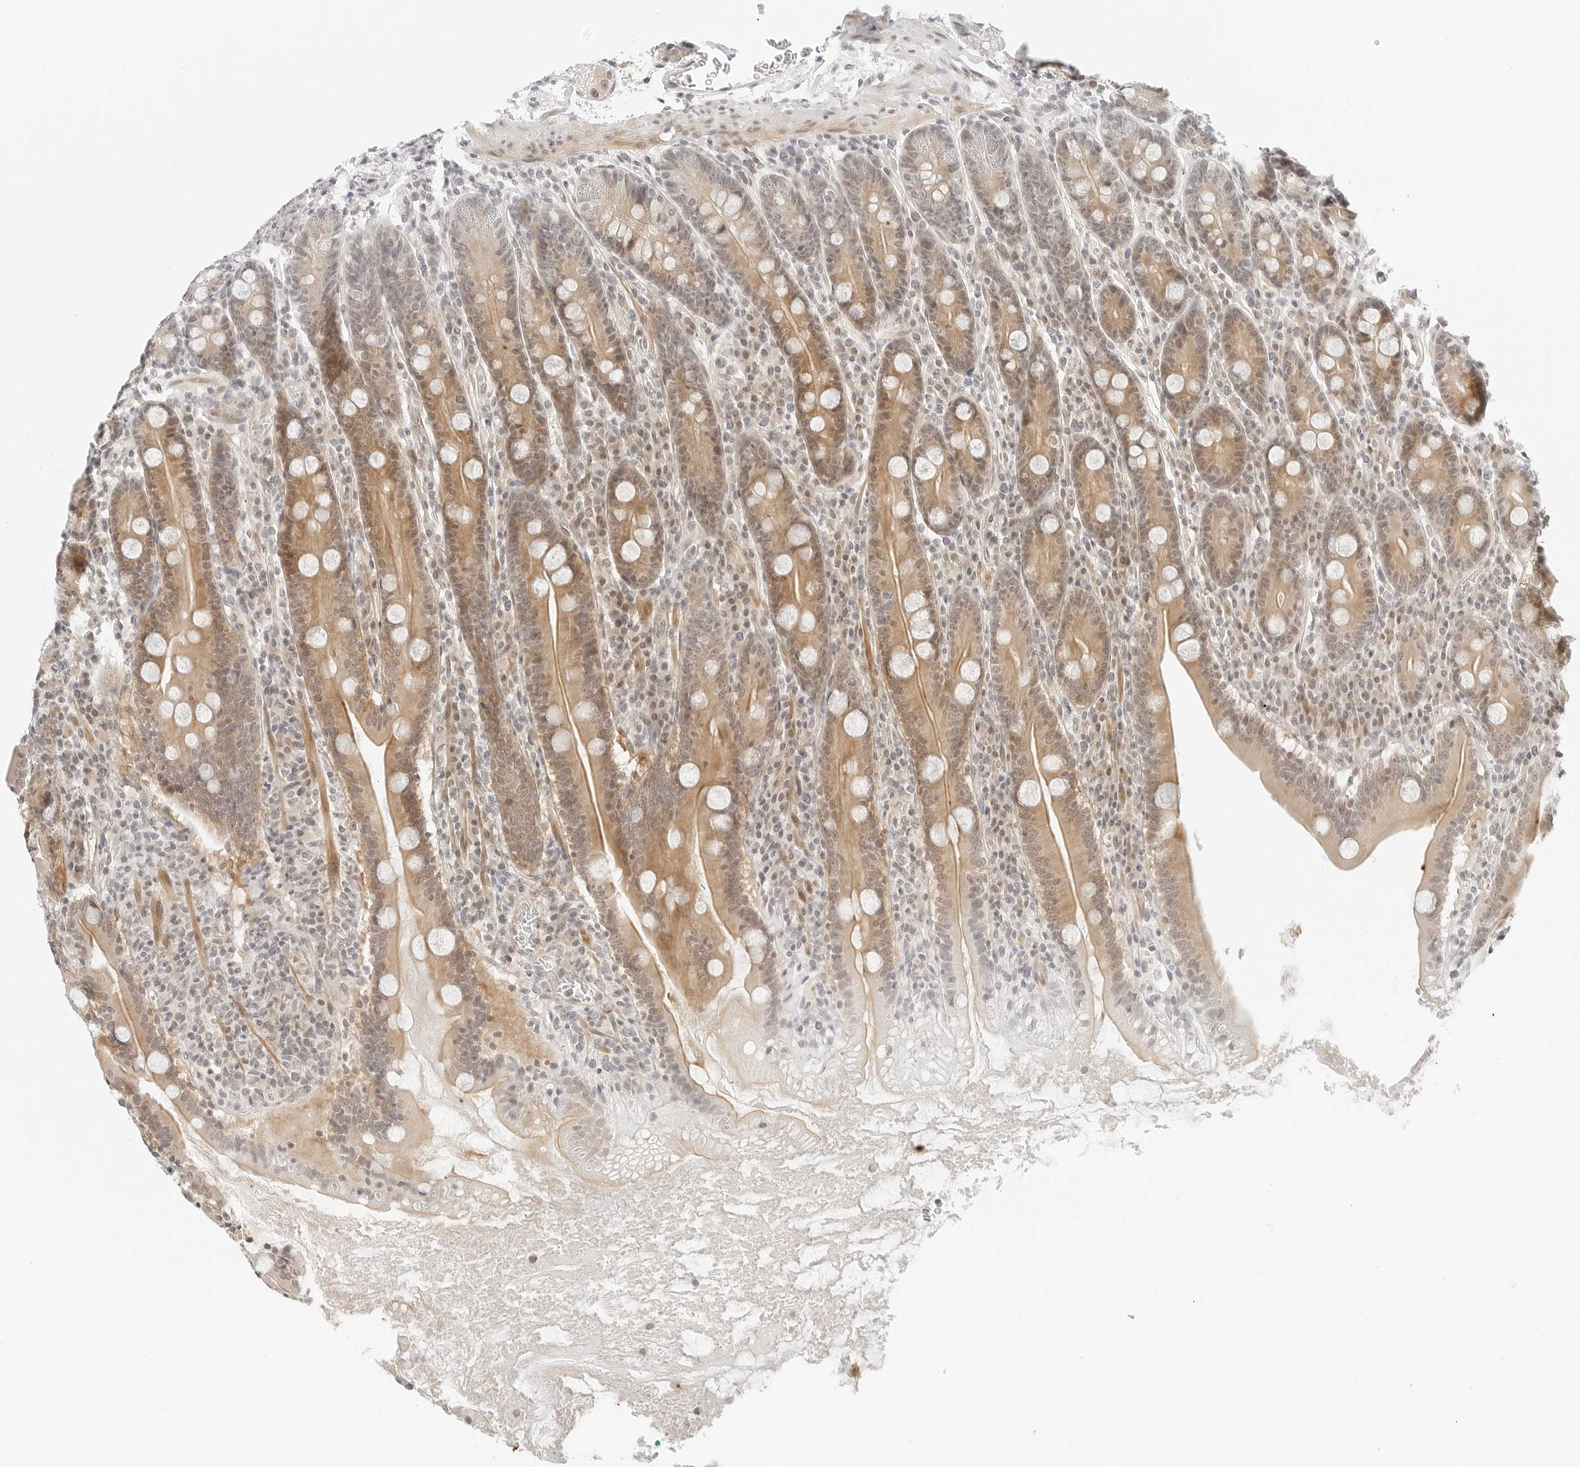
{"staining": {"intensity": "moderate", "quantity": ">75%", "location": "cytoplasmic/membranous"}, "tissue": "duodenum", "cell_type": "Glandular cells", "image_type": "normal", "snomed": [{"axis": "morphology", "description": "Normal tissue, NOS"}, {"axis": "topography", "description": "Duodenum"}], "caption": "Glandular cells exhibit moderate cytoplasmic/membranous positivity in approximately >75% of cells in benign duodenum. (IHC, brightfield microscopy, high magnification).", "gene": "NEO1", "patient": {"sex": "male", "age": 35}}